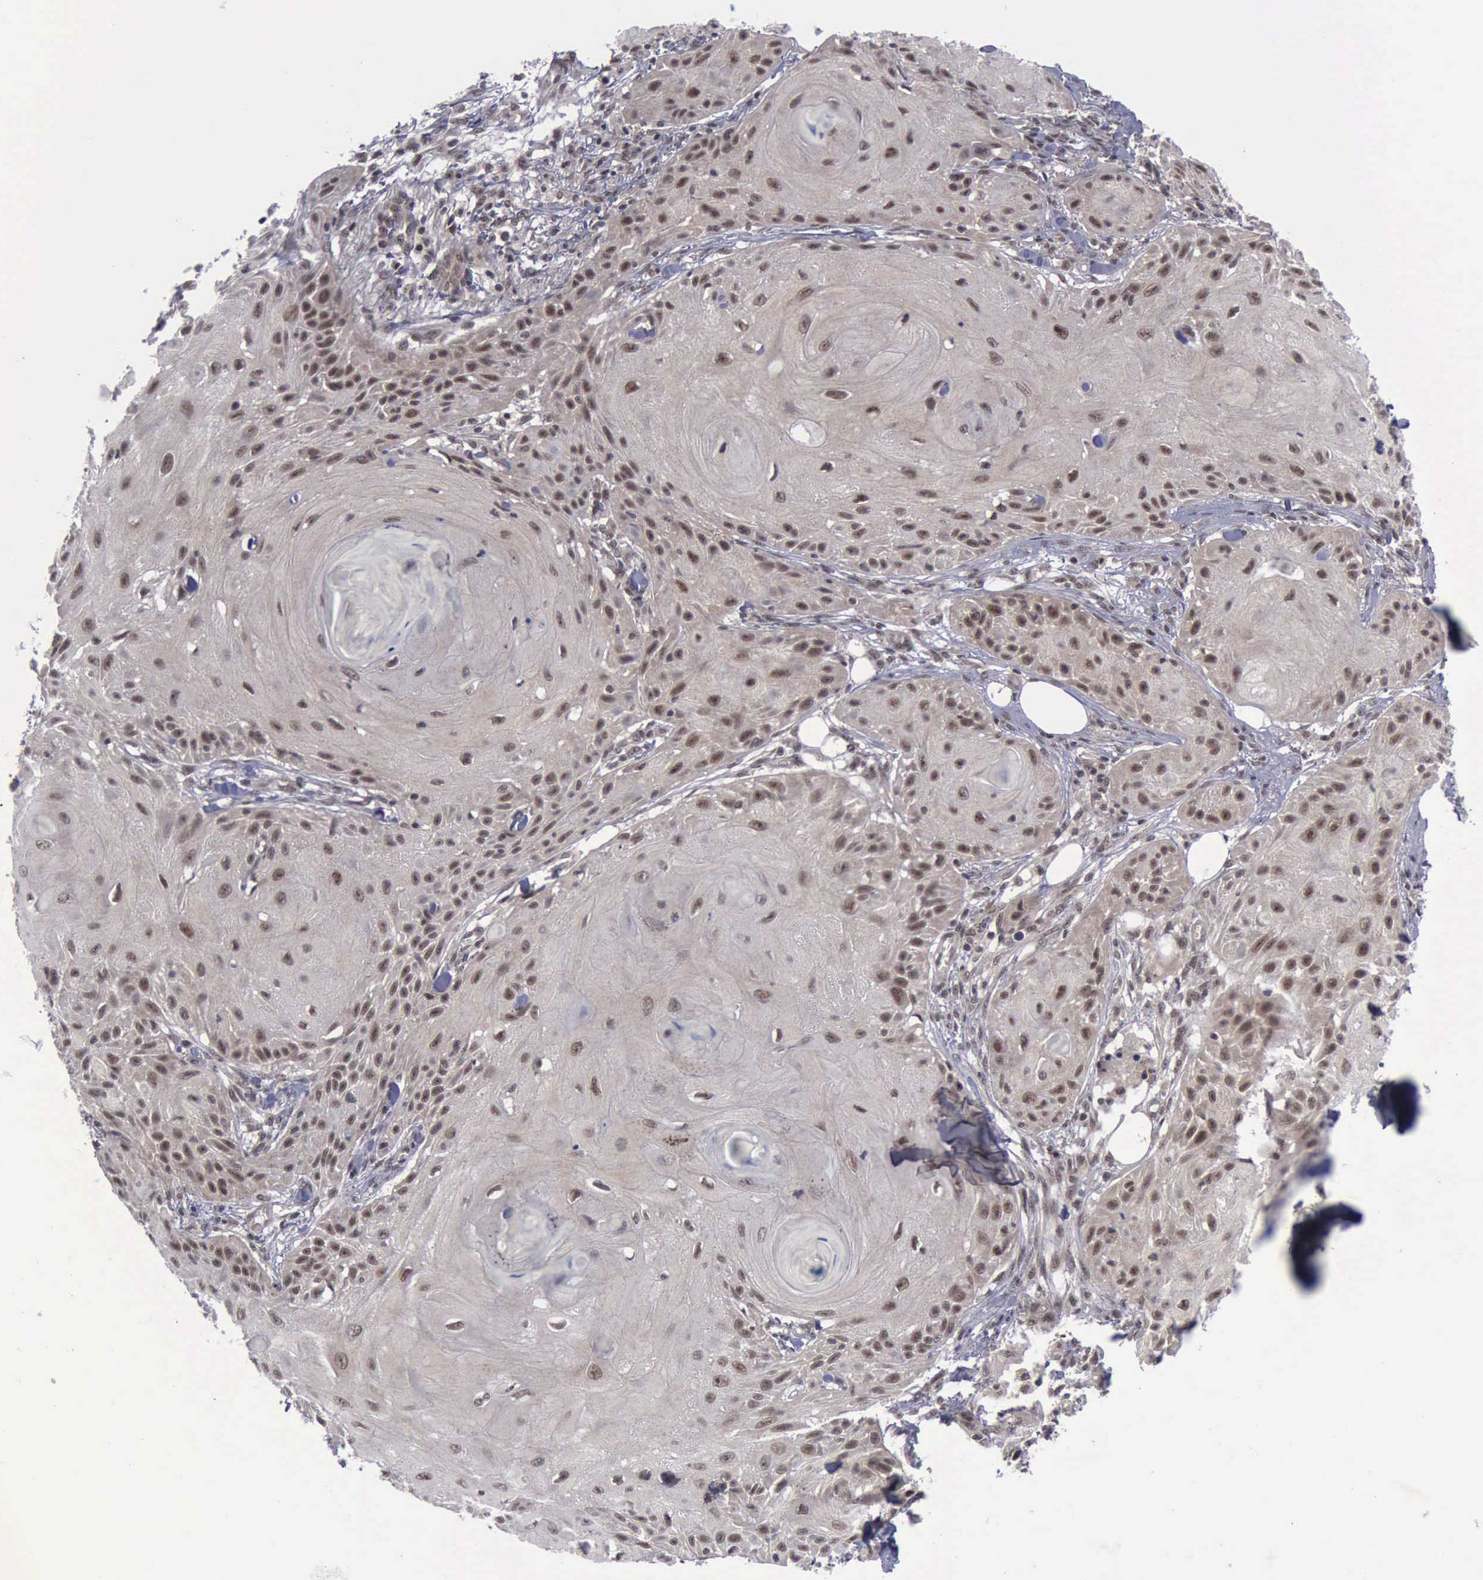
{"staining": {"intensity": "moderate", "quantity": ">75%", "location": "cytoplasmic/membranous,nuclear"}, "tissue": "skin cancer", "cell_type": "Tumor cells", "image_type": "cancer", "snomed": [{"axis": "morphology", "description": "Squamous cell carcinoma, NOS"}, {"axis": "topography", "description": "Skin"}], "caption": "A brown stain labels moderate cytoplasmic/membranous and nuclear positivity of a protein in skin cancer tumor cells. Immunohistochemistry stains the protein of interest in brown and the nuclei are stained blue.", "gene": "ATM", "patient": {"sex": "female", "age": 88}}